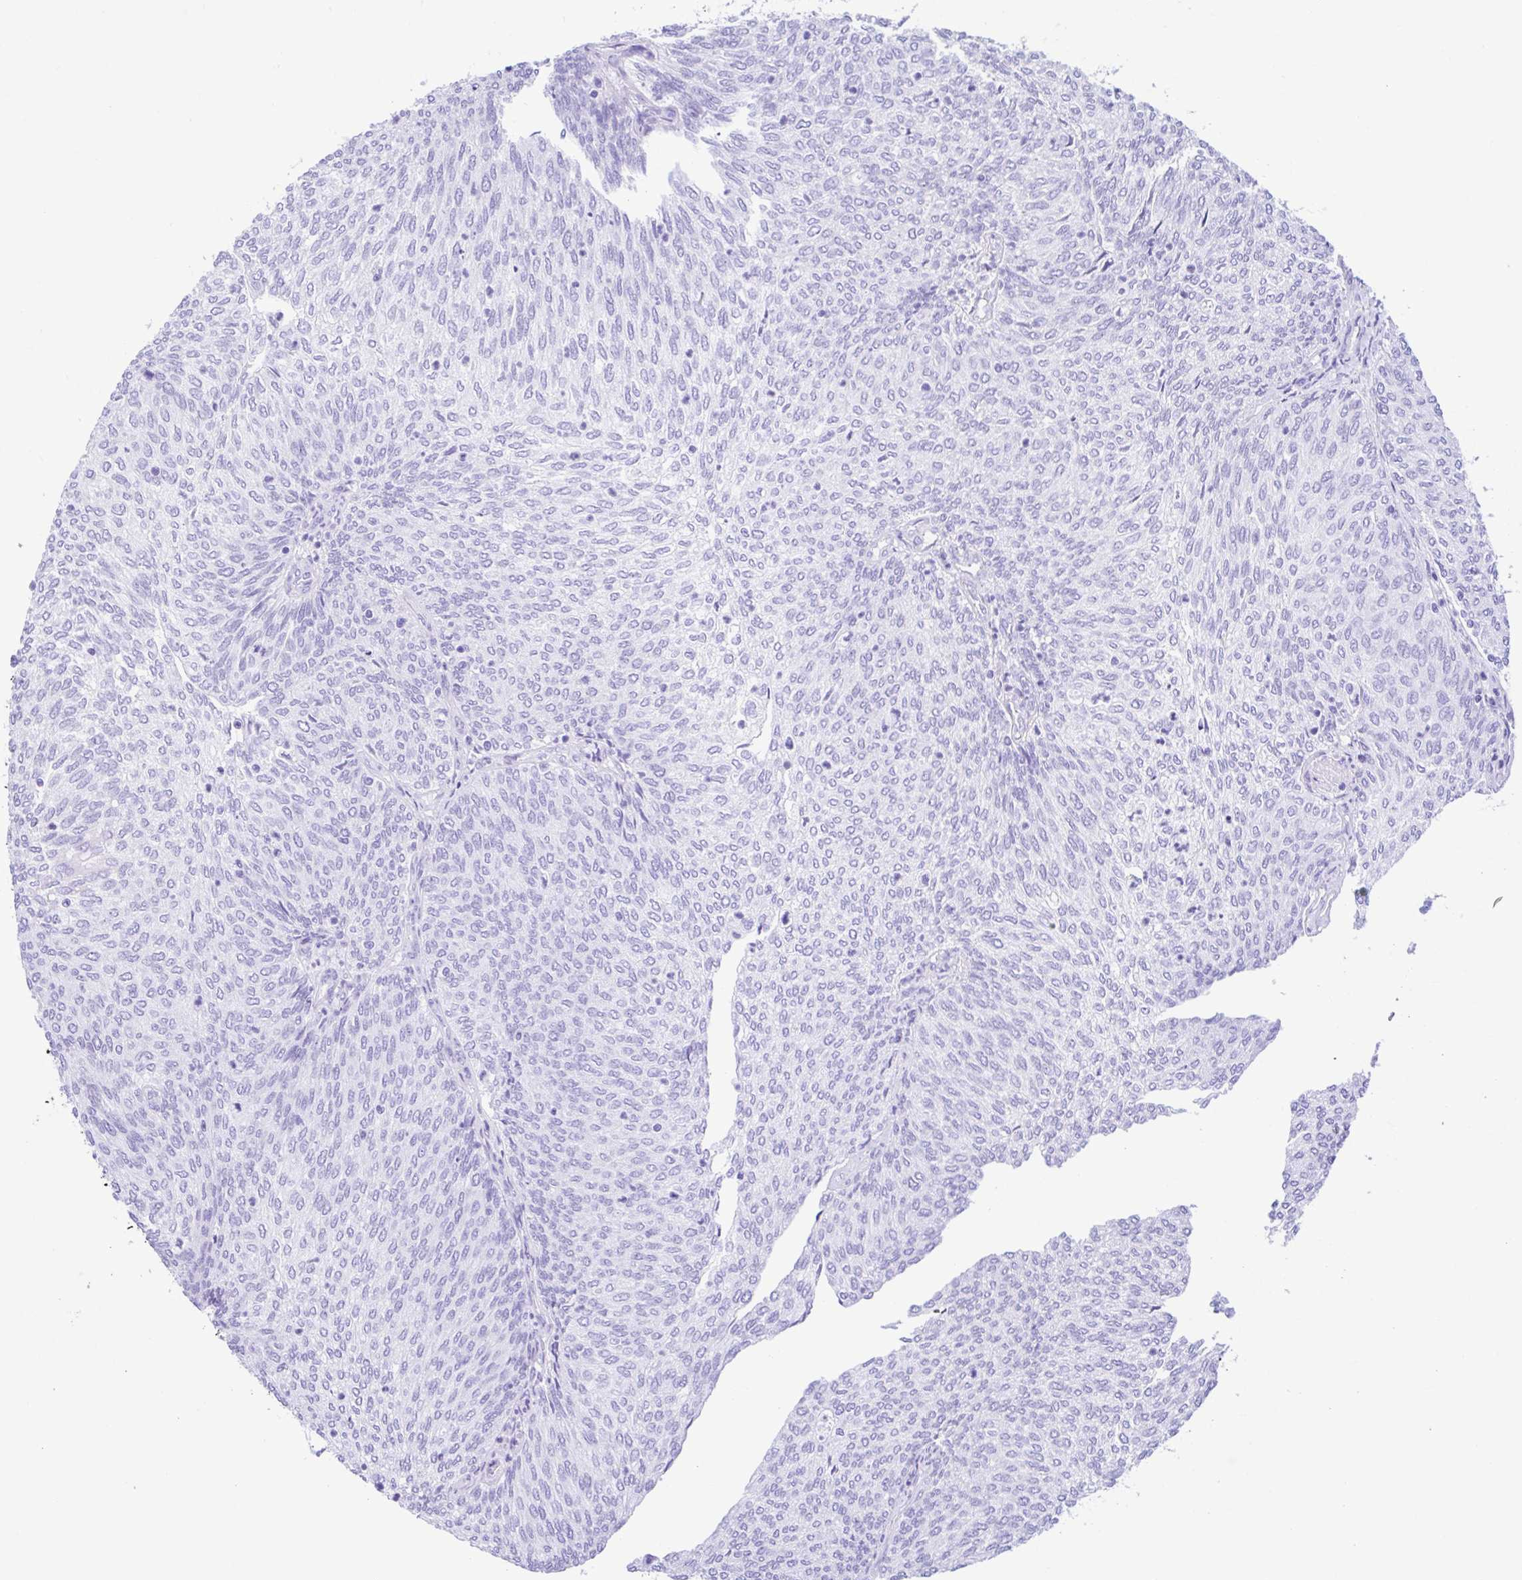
{"staining": {"intensity": "negative", "quantity": "none", "location": "none"}, "tissue": "urothelial cancer", "cell_type": "Tumor cells", "image_type": "cancer", "snomed": [{"axis": "morphology", "description": "Urothelial carcinoma, High grade"}, {"axis": "topography", "description": "Urinary bladder"}], "caption": "This is a image of immunohistochemistry (IHC) staining of high-grade urothelial carcinoma, which shows no expression in tumor cells.", "gene": "NDUFS2", "patient": {"sex": "female", "age": 79}}